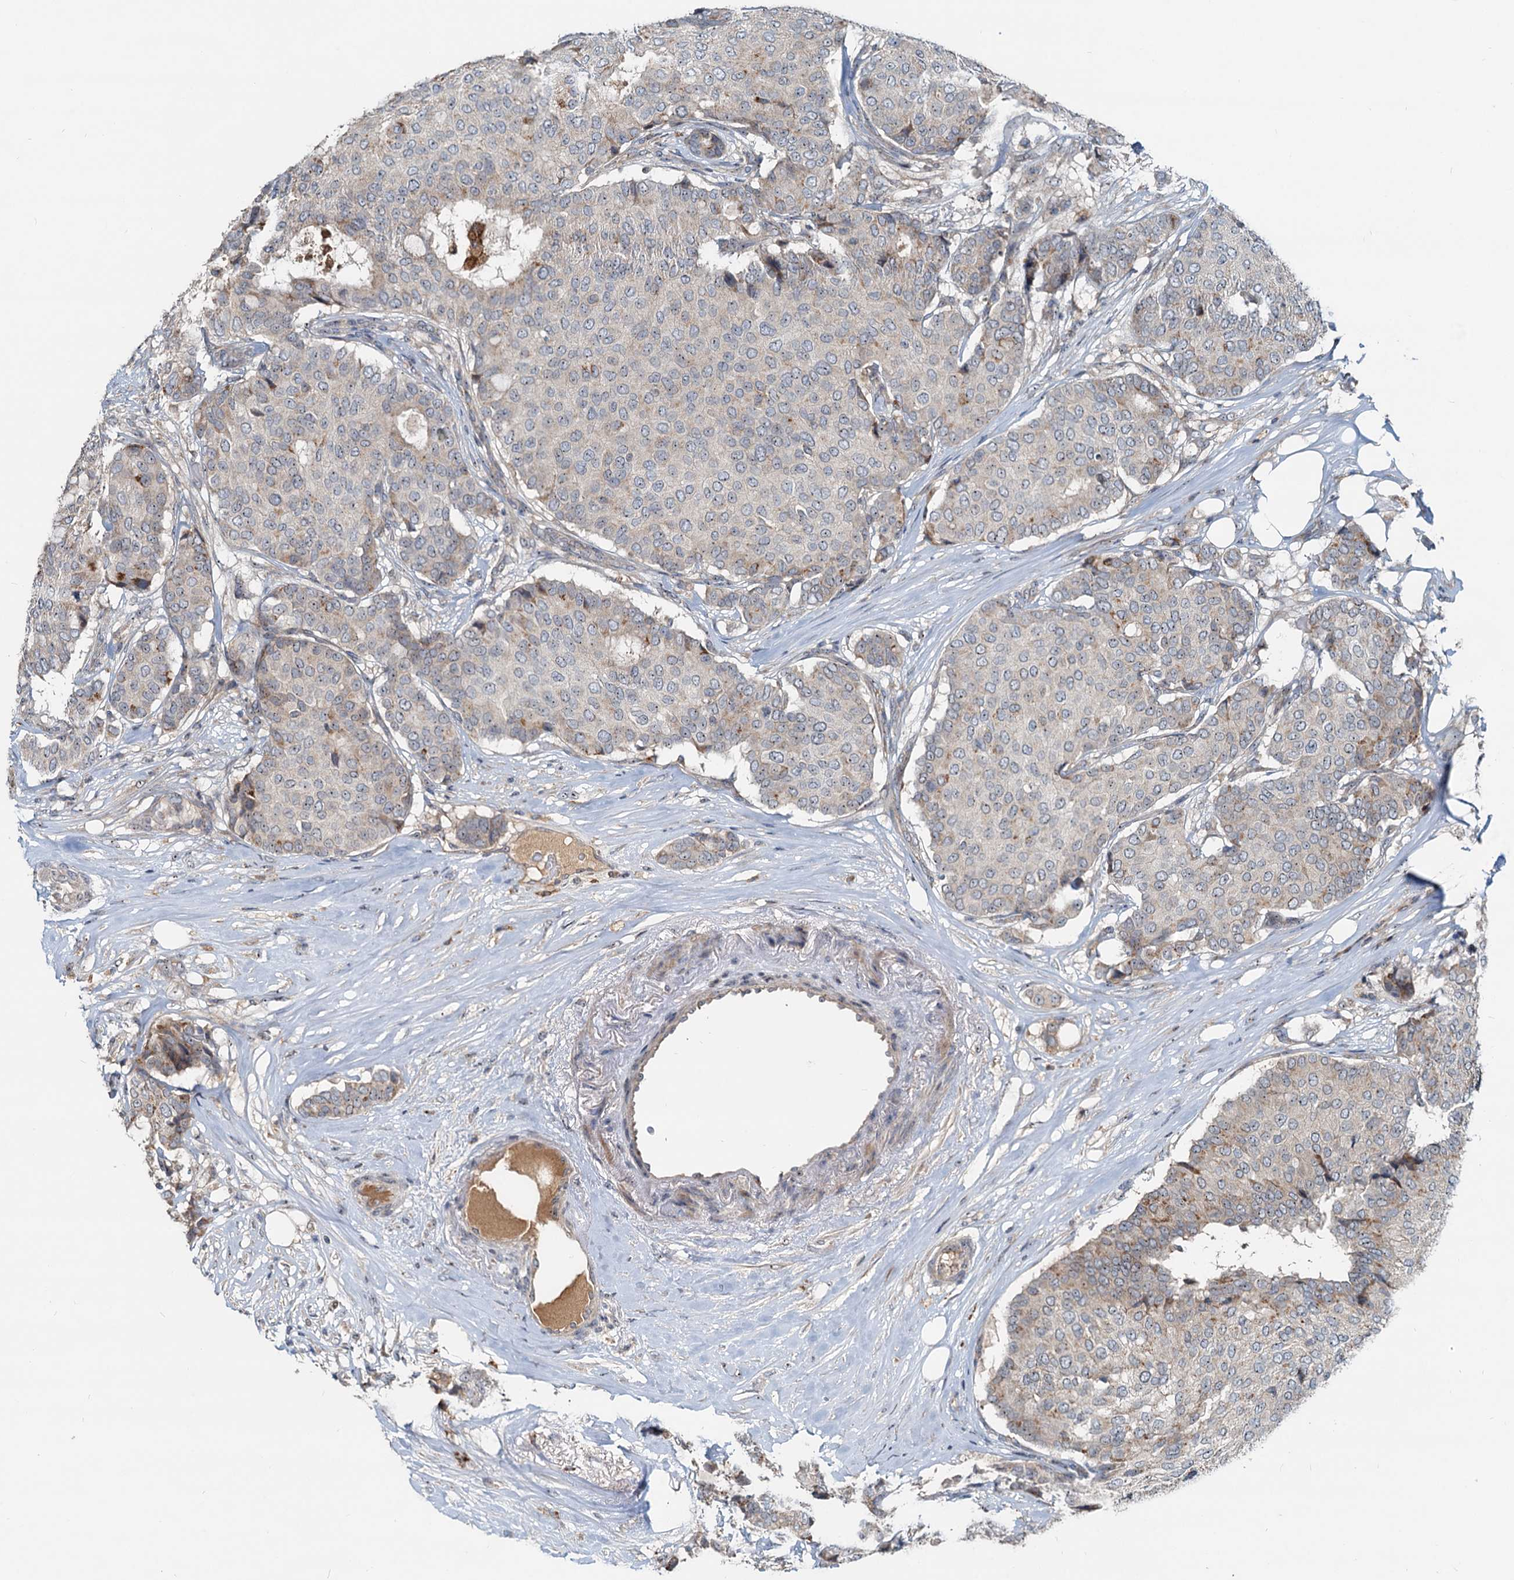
{"staining": {"intensity": "negative", "quantity": "none", "location": "none"}, "tissue": "breast cancer", "cell_type": "Tumor cells", "image_type": "cancer", "snomed": [{"axis": "morphology", "description": "Duct carcinoma"}, {"axis": "topography", "description": "Breast"}], "caption": "Protein analysis of intraductal carcinoma (breast) demonstrates no significant expression in tumor cells. (DAB (3,3'-diaminobenzidine) immunohistochemistry (IHC) with hematoxylin counter stain).", "gene": "RGS7BP", "patient": {"sex": "female", "age": 75}}